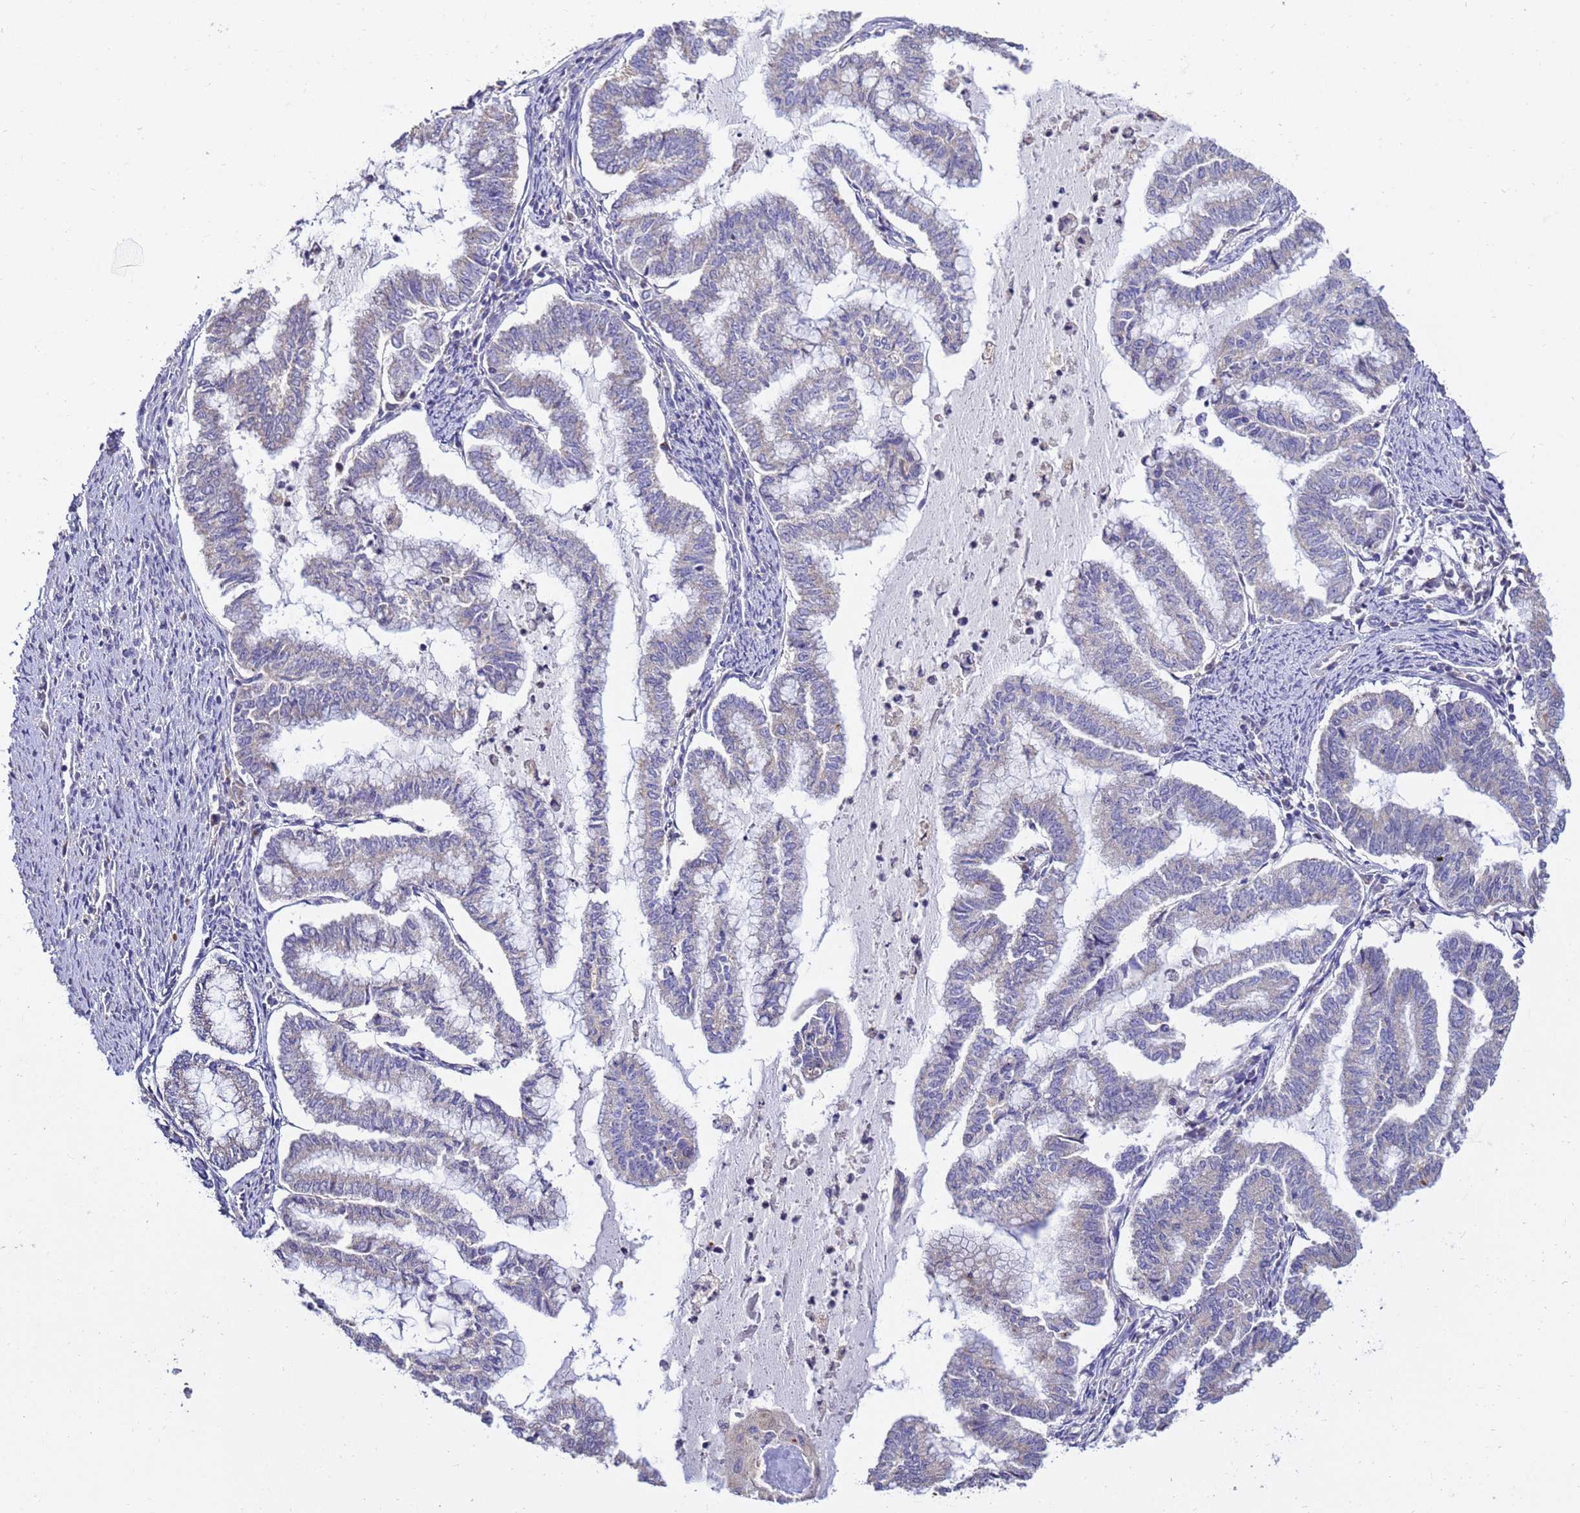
{"staining": {"intensity": "negative", "quantity": "none", "location": "none"}, "tissue": "endometrial cancer", "cell_type": "Tumor cells", "image_type": "cancer", "snomed": [{"axis": "morphology", "description": "Adenocarcinoma, NOS"}, {"axis": "topography", "description": "Endometrium"}], "caption": "There is no significant expression in tumor cells of endometrial cancer. (DAB (3,3'-diaminobenzidine) IHC, high magnification).", "gene": "ARL8B", "patient": {"sex": "female", "age": 79}}